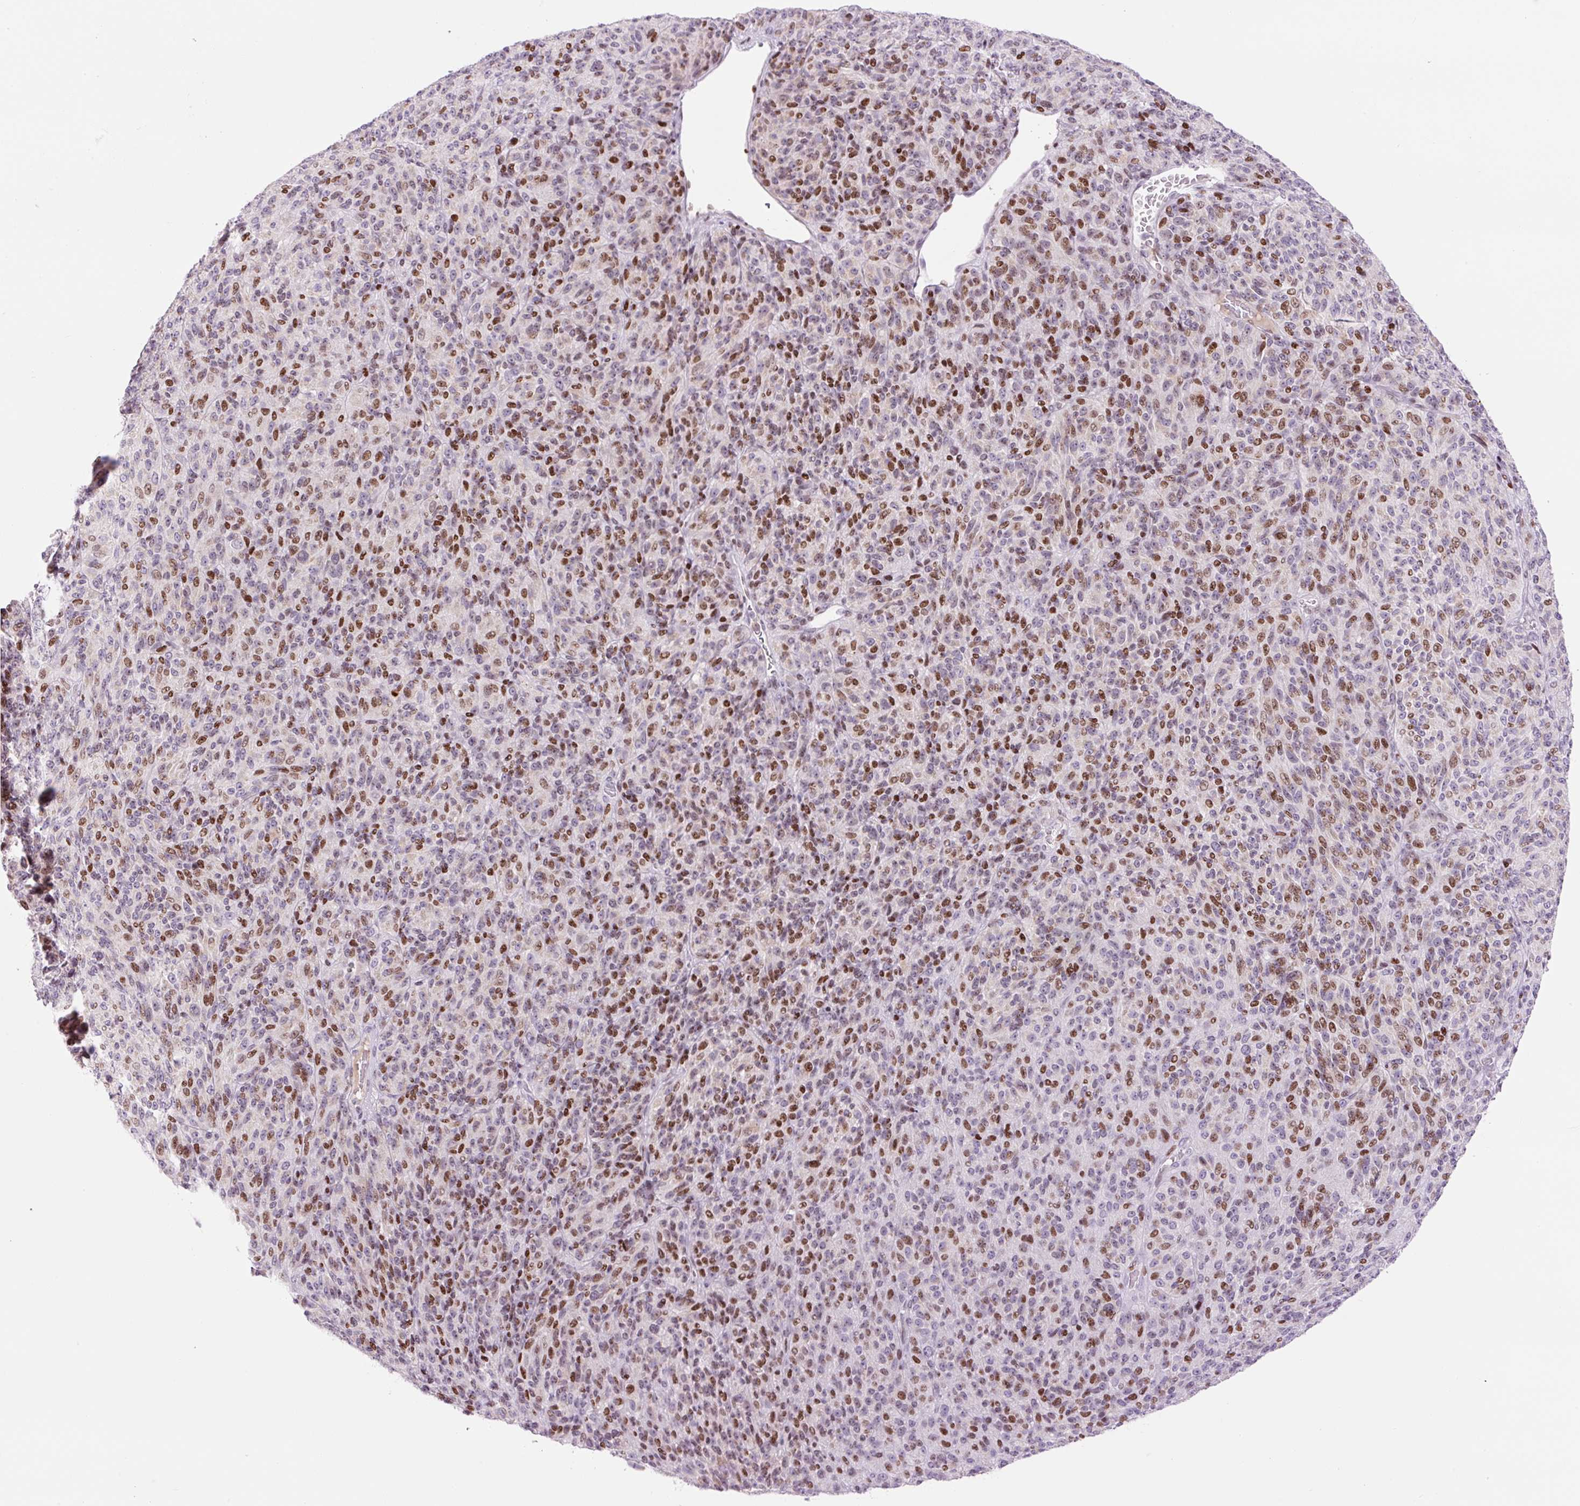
{"staining": {"intensity": "moderate", "quantity": "25%-75%", "location": "nuclear"}, "tissue": "melanoma", "cell_type": "Tumor cells", "image_type": "cancer", "snomed": [{"axis": "morphology", "description": "Malignant melanoma, Metastatic site"}, {"axis": "topography", "description": "Brain"}], "caption": "Moderate nuclear expression for a protein is identified in about 25%-75% of tumor cells of malignant melanoma (metastatic site) using IHC.", "gene": "TMEM177", "patient": {"sex": "female", "age": 56}}